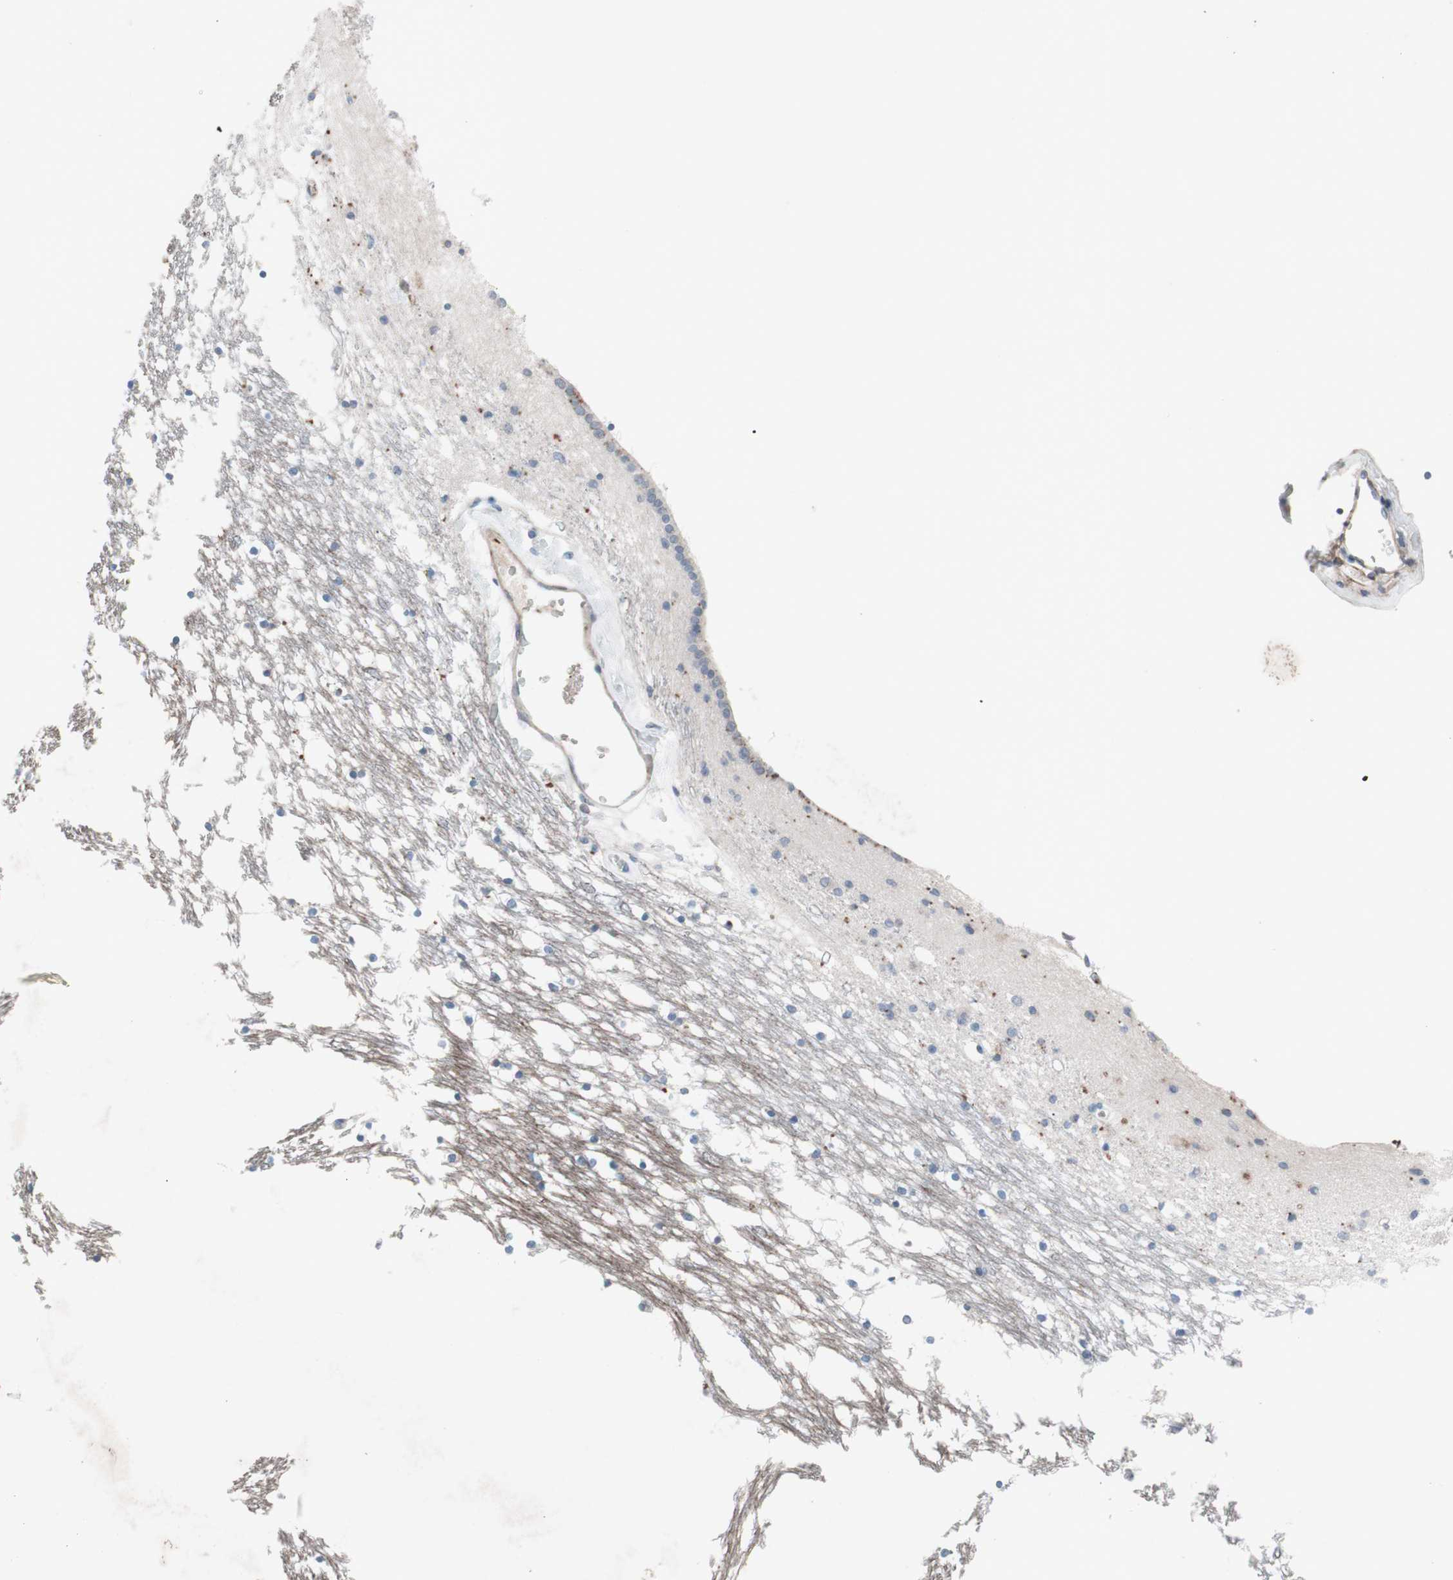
{"staining": {"intensity": "weak", "quantity": "<25%", "location": "cytoplasmic/membranous"}, "tissue": "caudate", "cell_type": "Glial cells", "image_type": "normal", "snomed": [{"axis": "morphology", "description": "Normal tissue, NOS"}, {"axis": "topography", "description": "Lateral ventricle wall"}], "caption": "The histopathology image exhibits no staining of glial cells in unremarkable caudate.", "gene": "GRB7", "patient": {"sex": "male", "age": 45}}